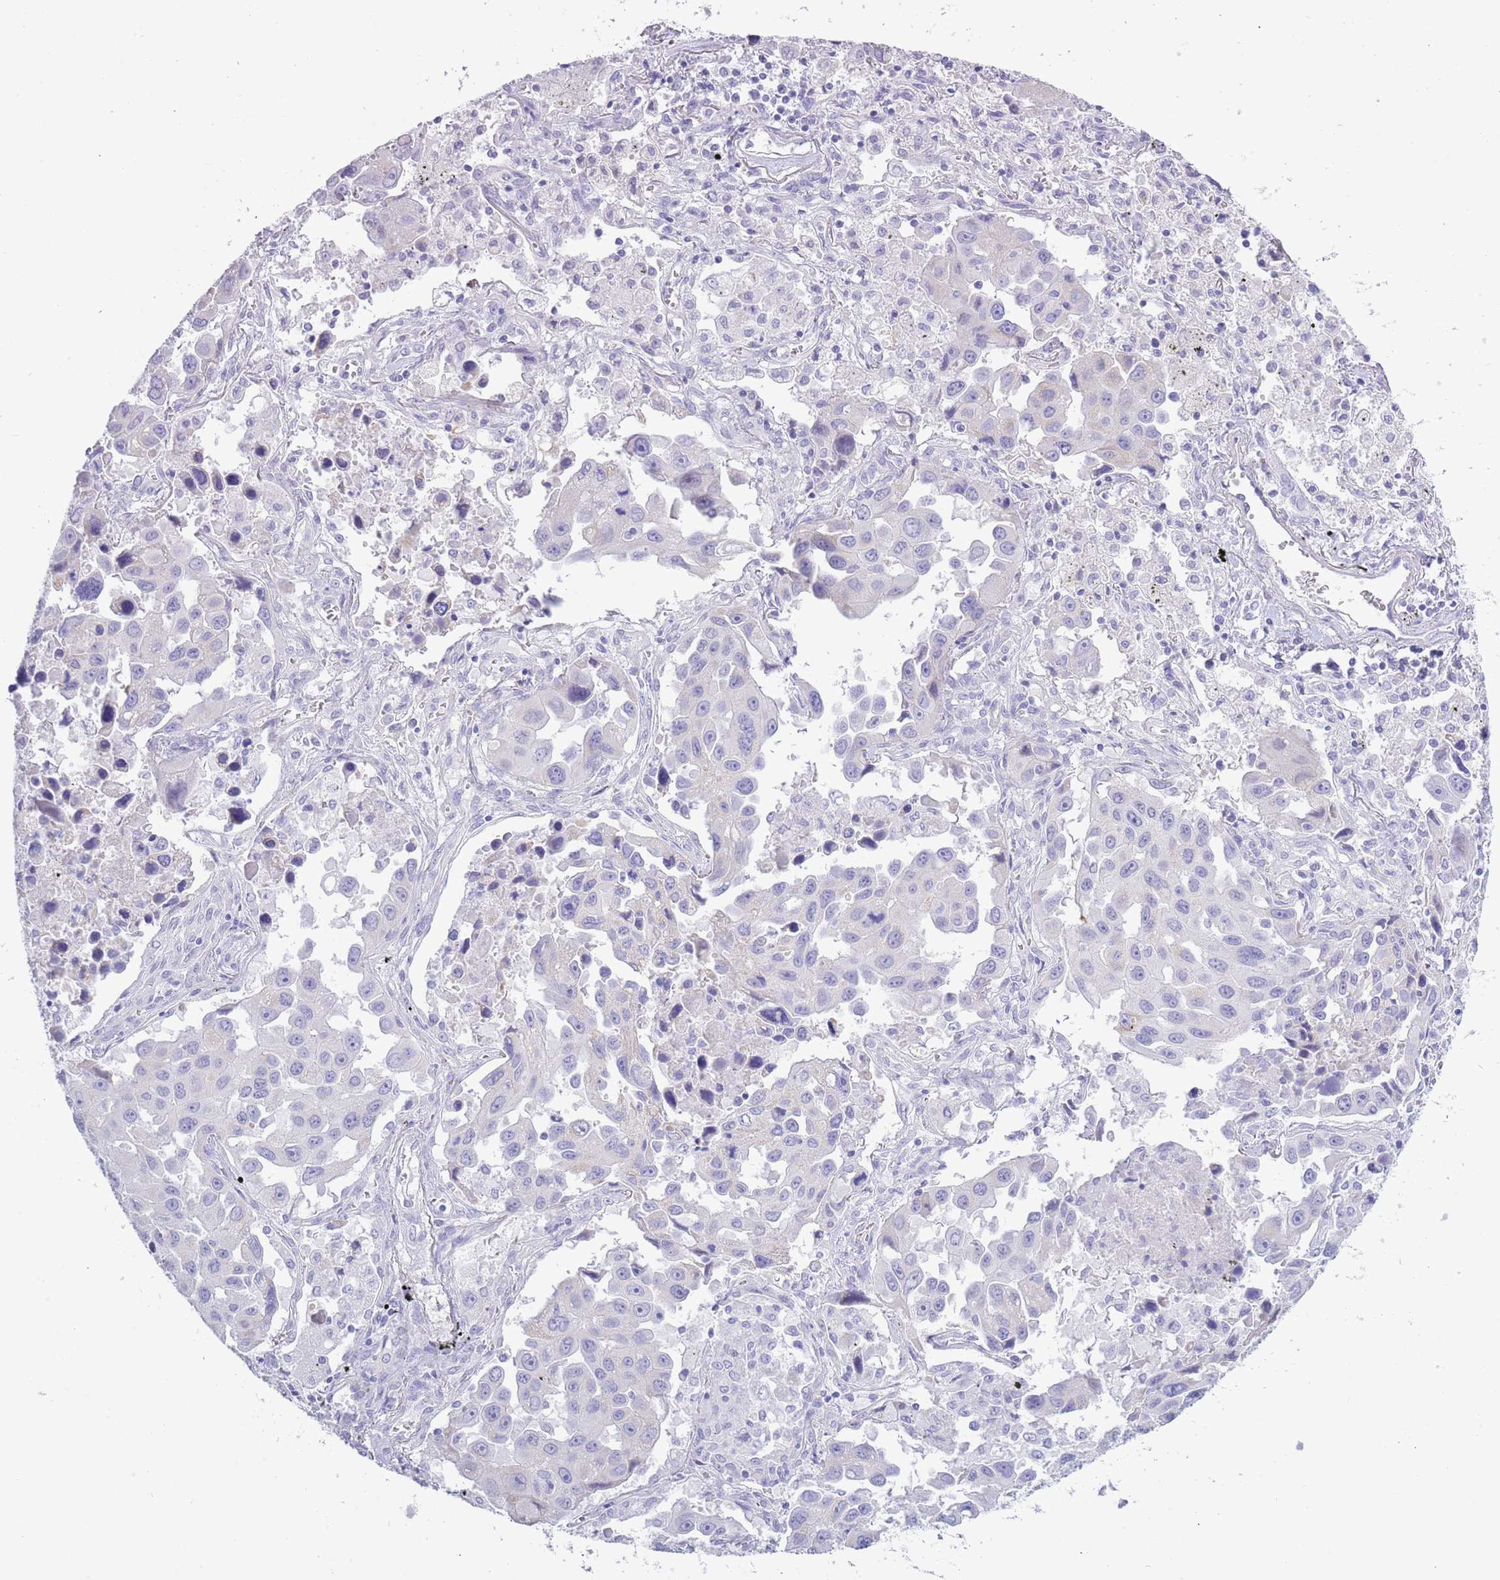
{"staining": {"intensity": "negative", "quantity": "none", "location": "none"}, "tissue": "lung cancer", "cell_type": "Tumor cells", "image_type": "cancer", "snomed": [{"axis": "morphology", "description": "Adenocarcinoma, NOS"}, {"axis": "topography", "description": "Lung"}], "caption": "DAB immunohistochemical staining of lung adenocarcinoma reveals no significant expression in tumor cells.", "gene": "ACR", "patient": {"sex": "male", "age": 66}}